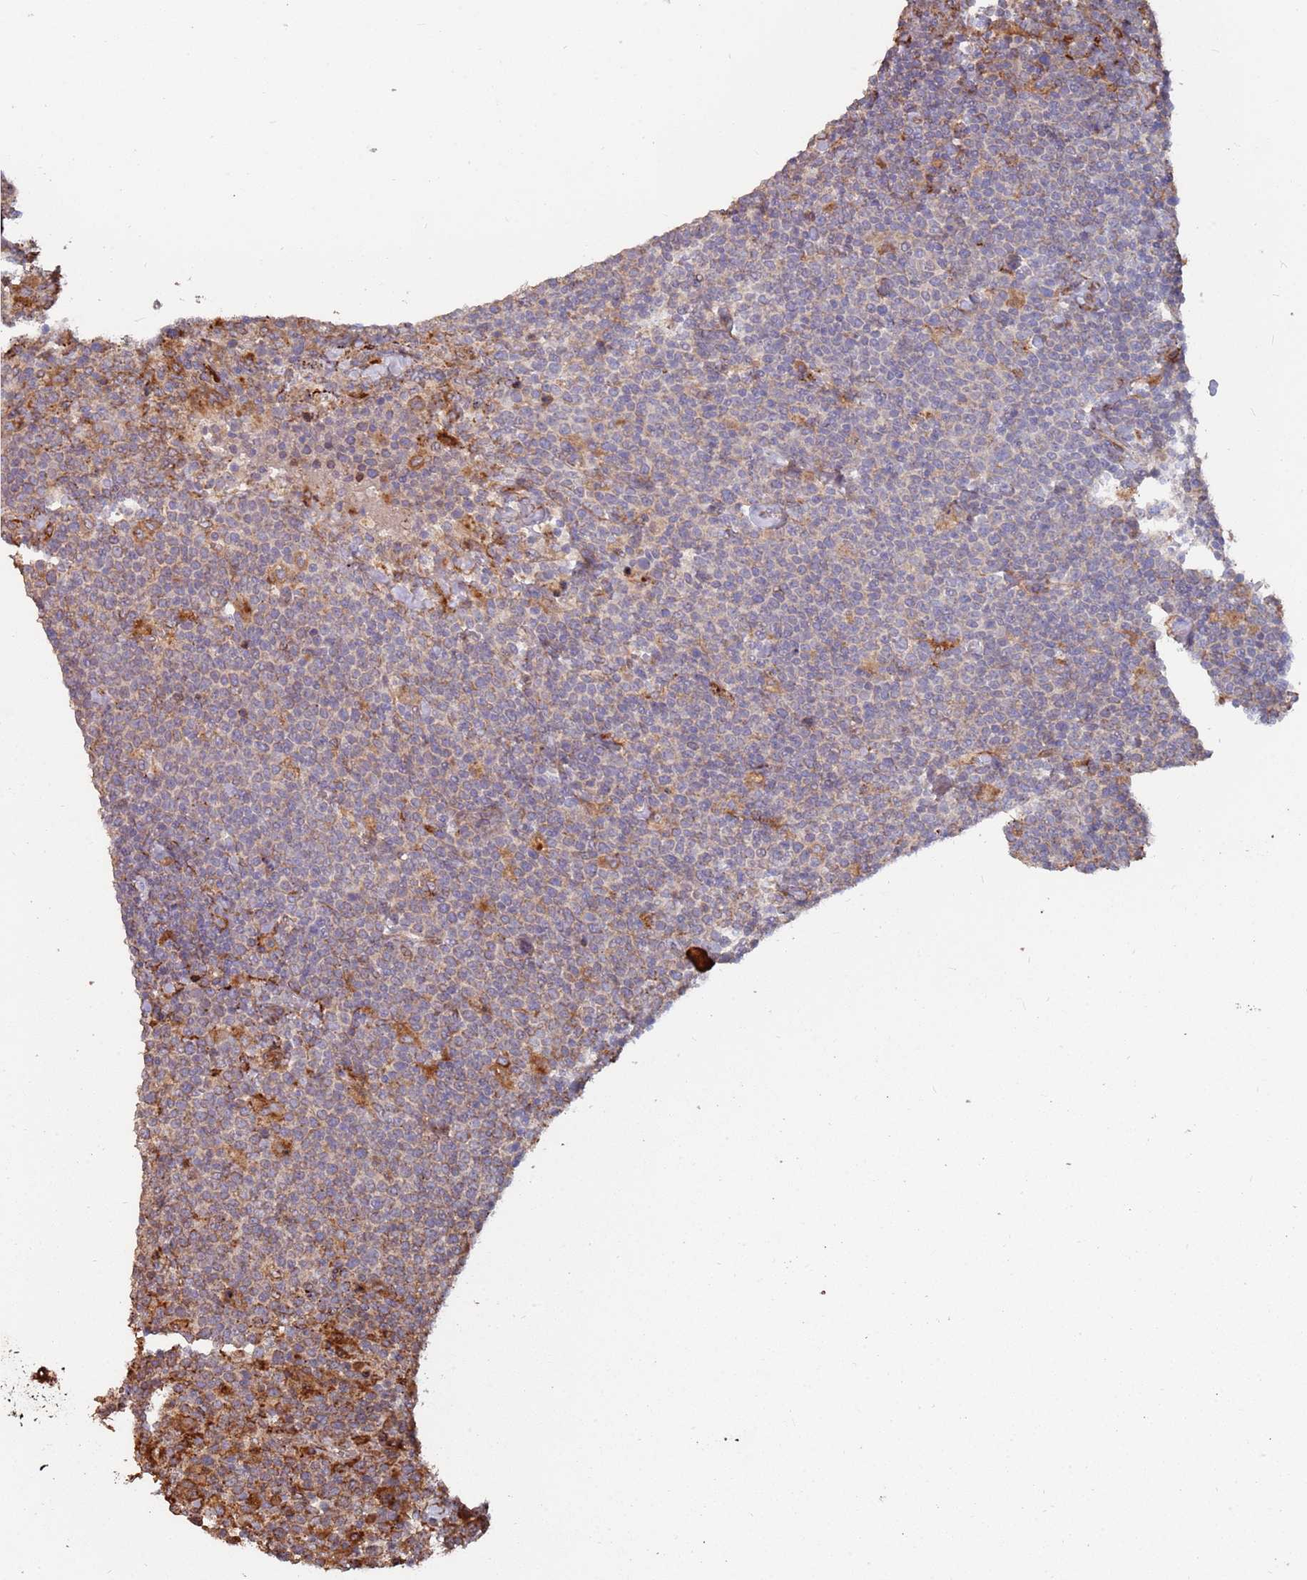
{"staining": {"intensity": "strong", "quantity": "<25%", "location": "cytoplasmic/membranous"}, "tissue": "lymphoma", "cell_type": "Tumor cells", "image_type": "cancer", "snomed": [{"axis": "morphology", "description": "Malignant lymphoma, non-Hodgkin's type, High grade"}, {"axis": "topography", "description": "Lymph node"}], "caption": "Brown immunohistochemical staining in lymphoma displays strong cytoplasmic/membranous staining in approximately <25% of tumor cells.", "gene": "LACC1", "patient": {"sex": "male", "age": 61}}